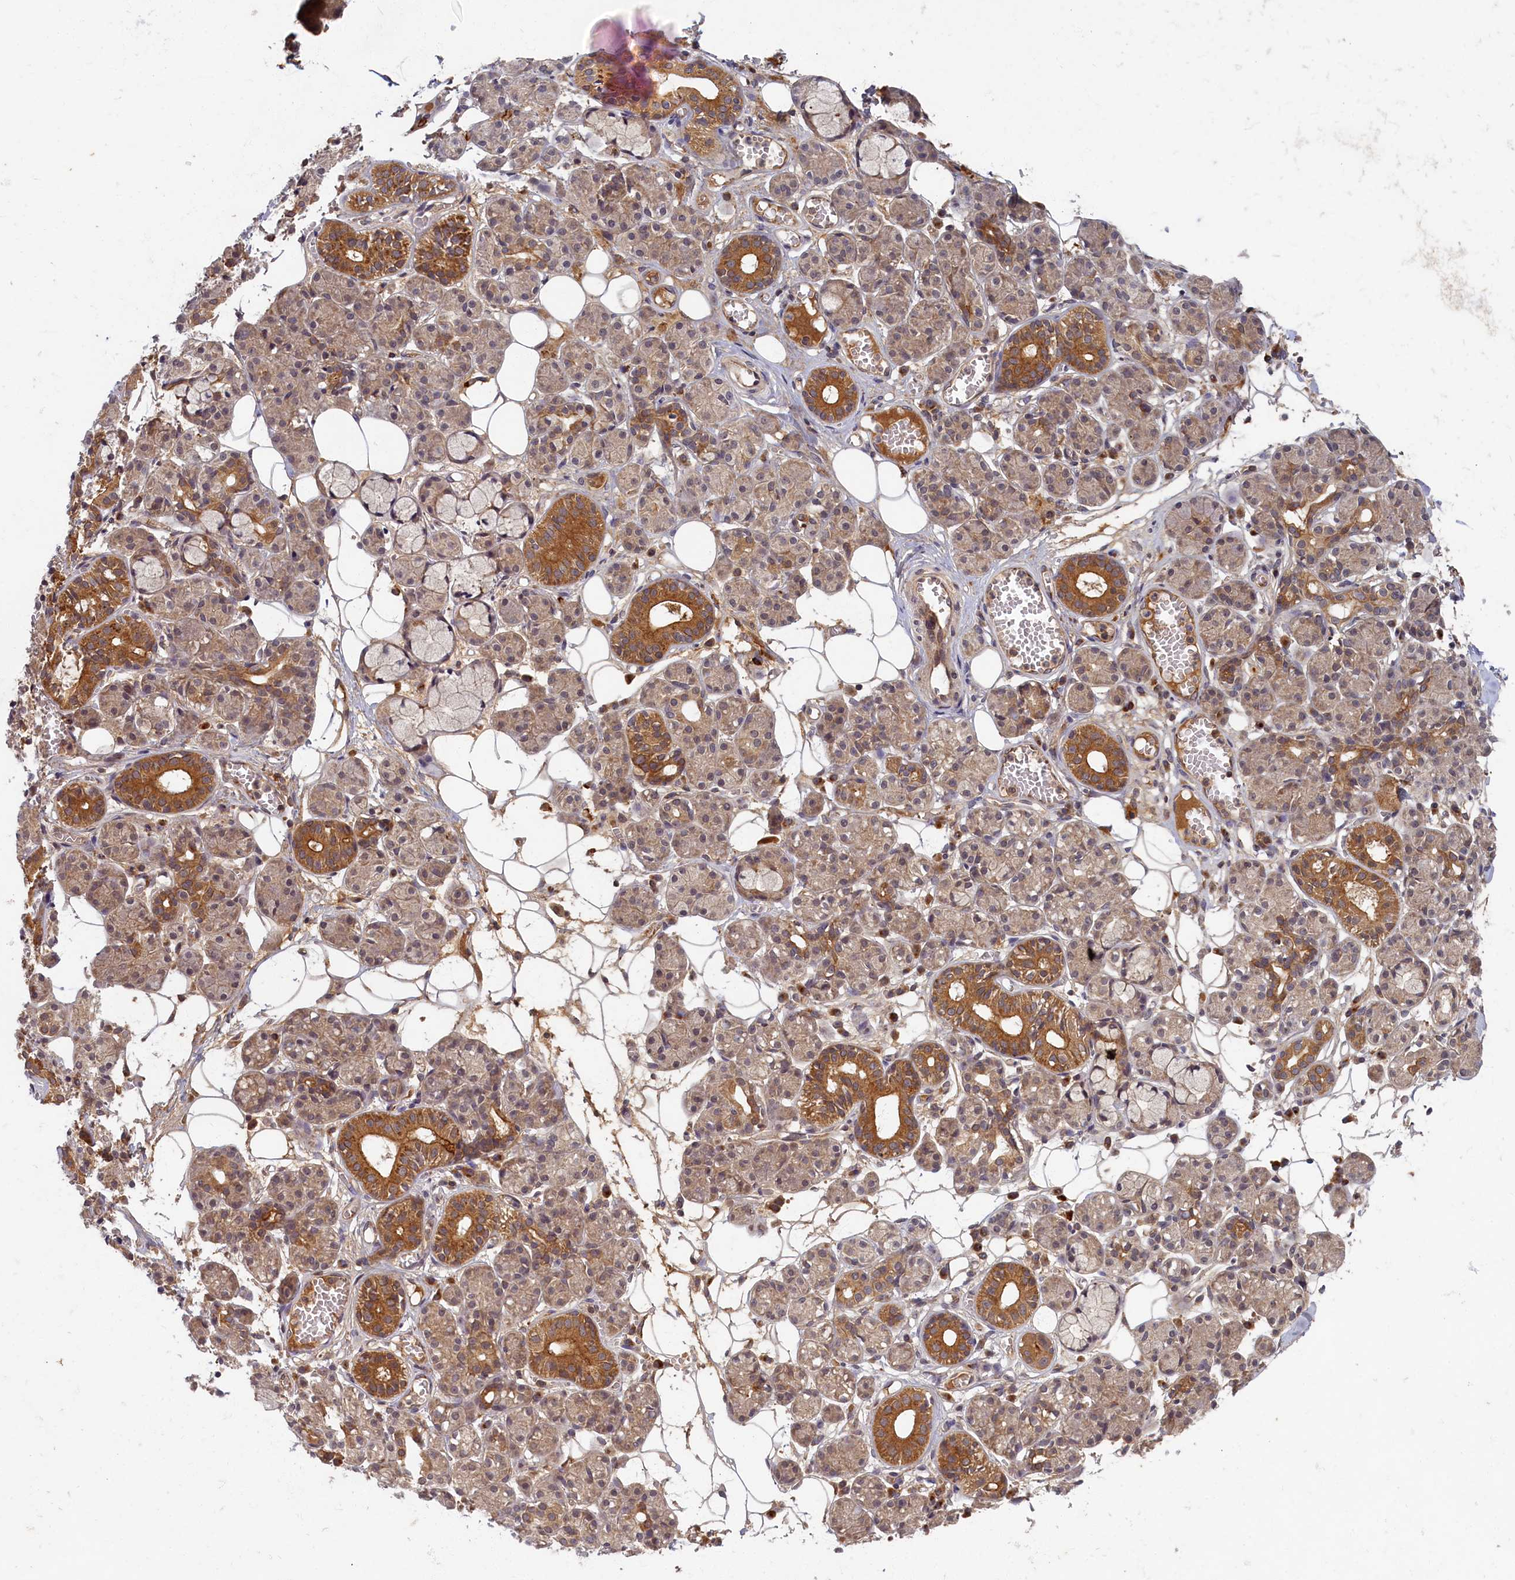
{"staining": {"intensity": "moderate", "quantity": "25%-75%", "location": "cytoplasmic/membranous"}, "tissue": "salivary gland", "cell_type": "Glandular cells", "image_type": "normal", "snomed": [{"axis": "morphology", "description": "Normal tissue, NOS"}, {"axis": "topography", "description": "Salivary gland"}], "caption": "Immunohistochemistry (IHC) of benign salivary gland shows medium levels of moderate cytoplasmic/membranous staining in about 25%-75% of glandular cells. The protein is stained brown, and the nuclei are stained in blue (DAB IHC with brightfield microscopy, high magnification).", "gene": "BICD1", "patient": {"sex": "male", "age": 63}}